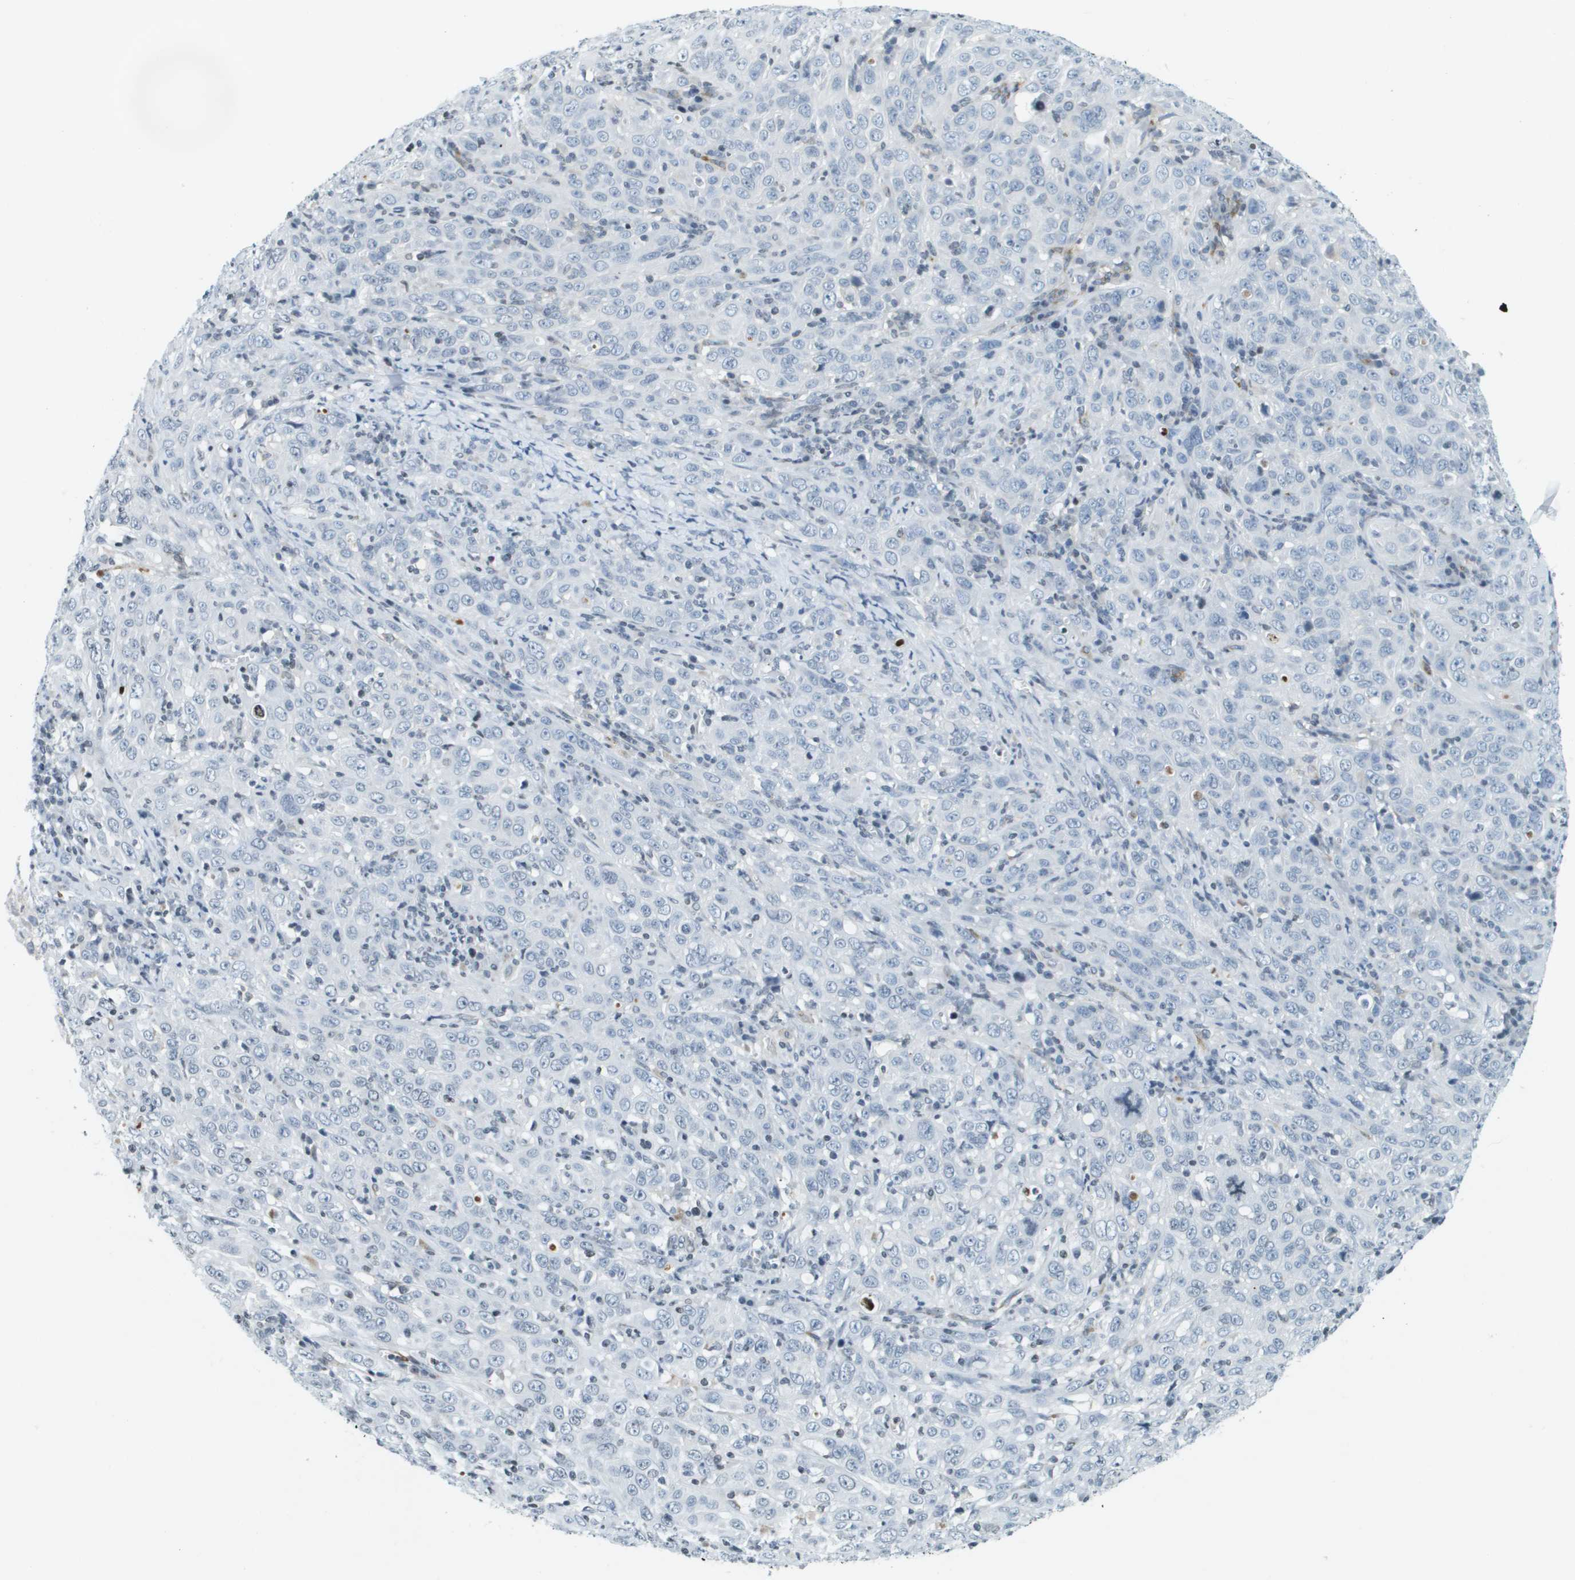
{"staining": {"intensity": "negative", "quantity": "none", "location": "none"}, "tissue": "cervical cancer", "cell_type": "Tumor cells", "image_type": "cancer", "snomed": [{"axis": "morphology", "description": "Squamous cell carcinoma, NOS"}, {"axis": "topography", "description": "Cervix"}], "caption": "An immunohistochemistry (IHC) image of cervical cancer (squamous cell carcinoma) is shown. There is no staining in tumor cells of cervical cancer (squamous cell carcinoma).", "gene": "UVRAG", "patient": {"sex": "female", "age": 46}}